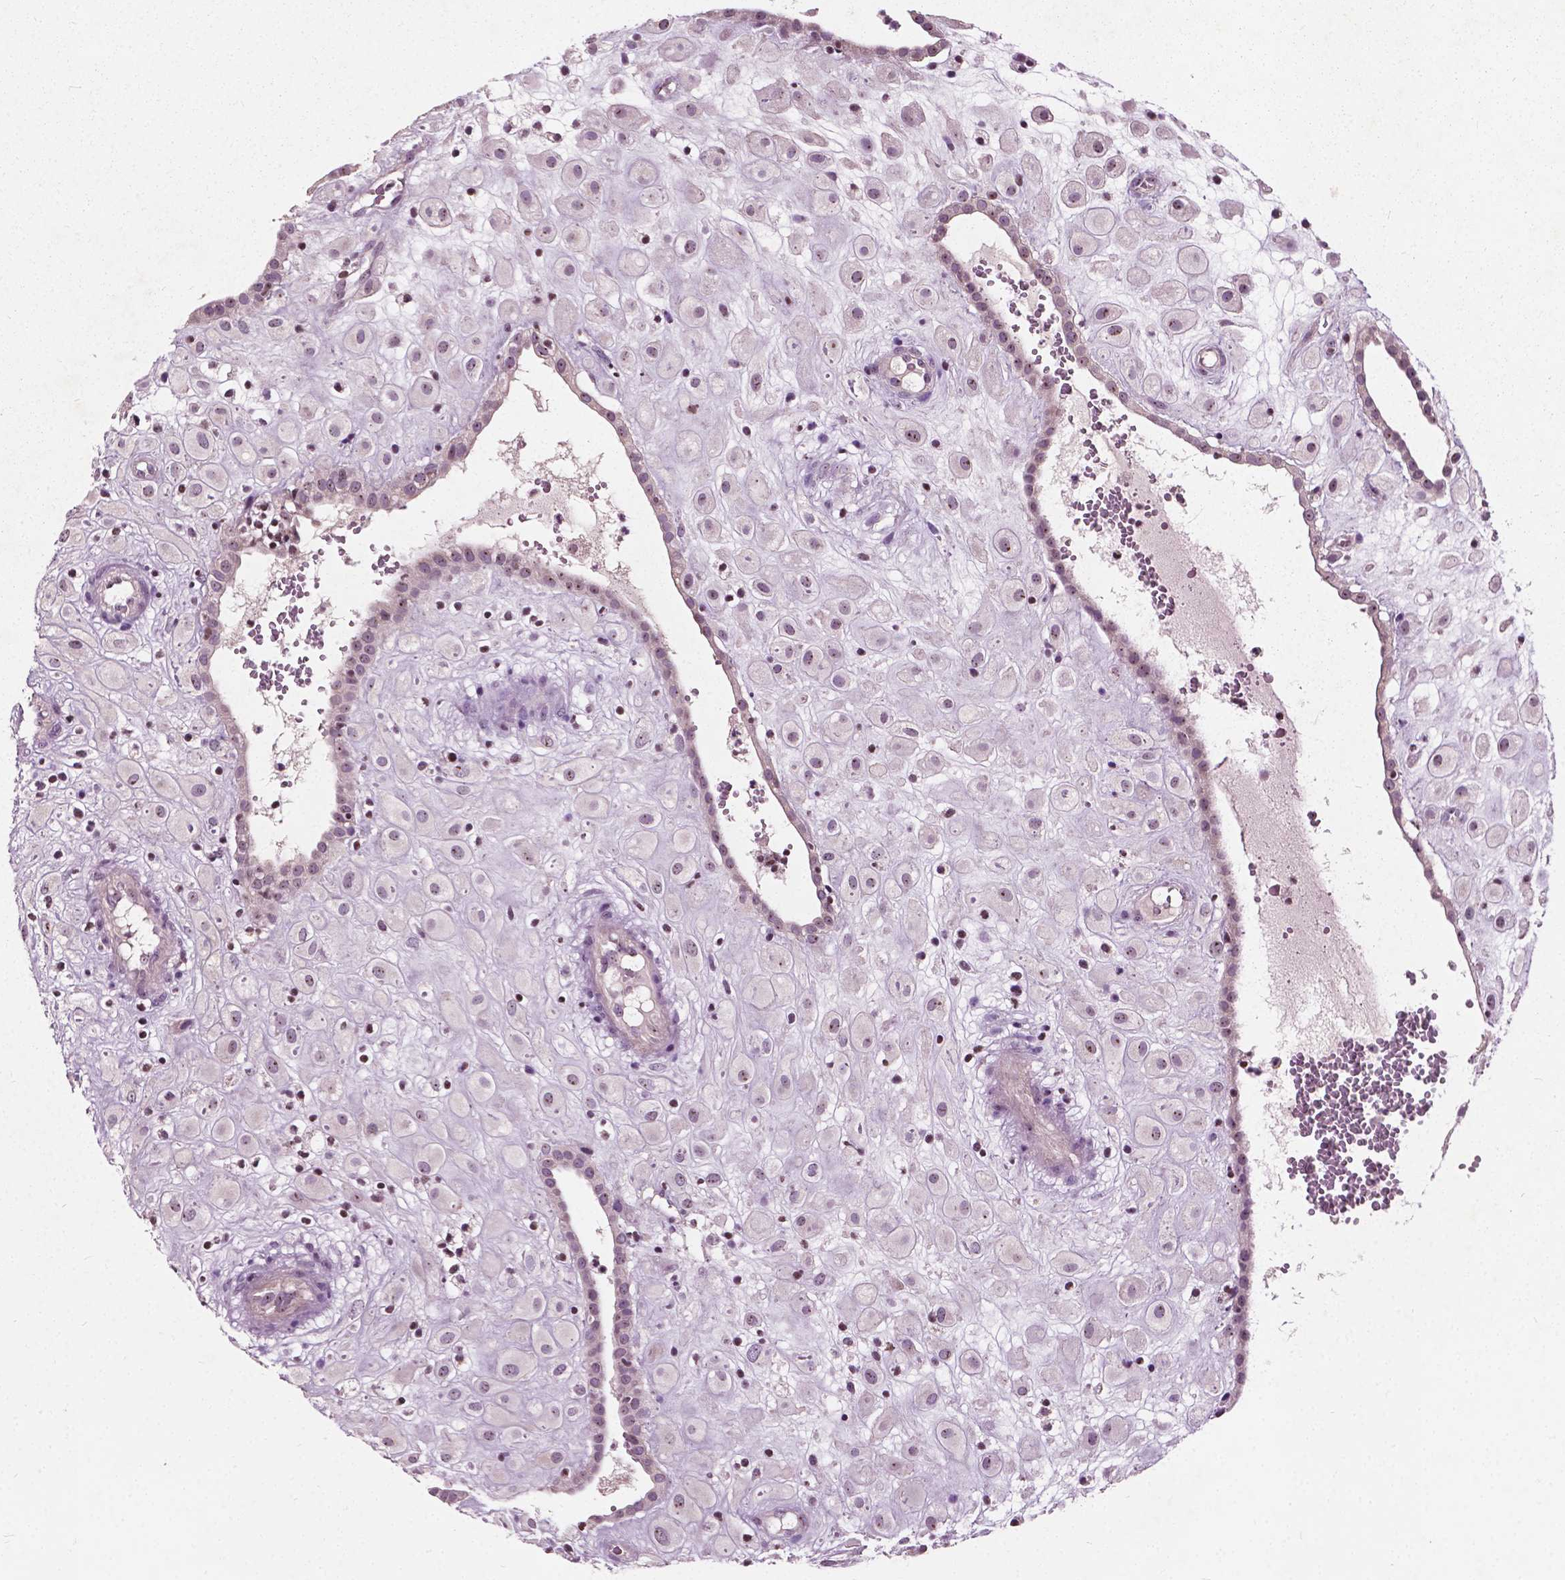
{"staining": {"intensity": "weak", "quantity": "25%-75%", "location": "nuclear"}, "tissue": "placenta", "cell_type": "Decidual cells", "image_type": "normal", "snomed": [{"axis": "morphology", "description": "Normal tissue, NOS"}, {"axis": "topography", "description": "Placenta"}], "caption": "The image demonstrates immunohistochemical staining of normal placenta. There is weak nuclear positivity is identified in about 25%-75% of decidual cells. The staining was performed using DAB, with brown indicating positive protein expression. Nuclei are stained blue with hematoxylin.", "gene": "ODF3L2", "patient": {"sex": "female", "age": 24}}